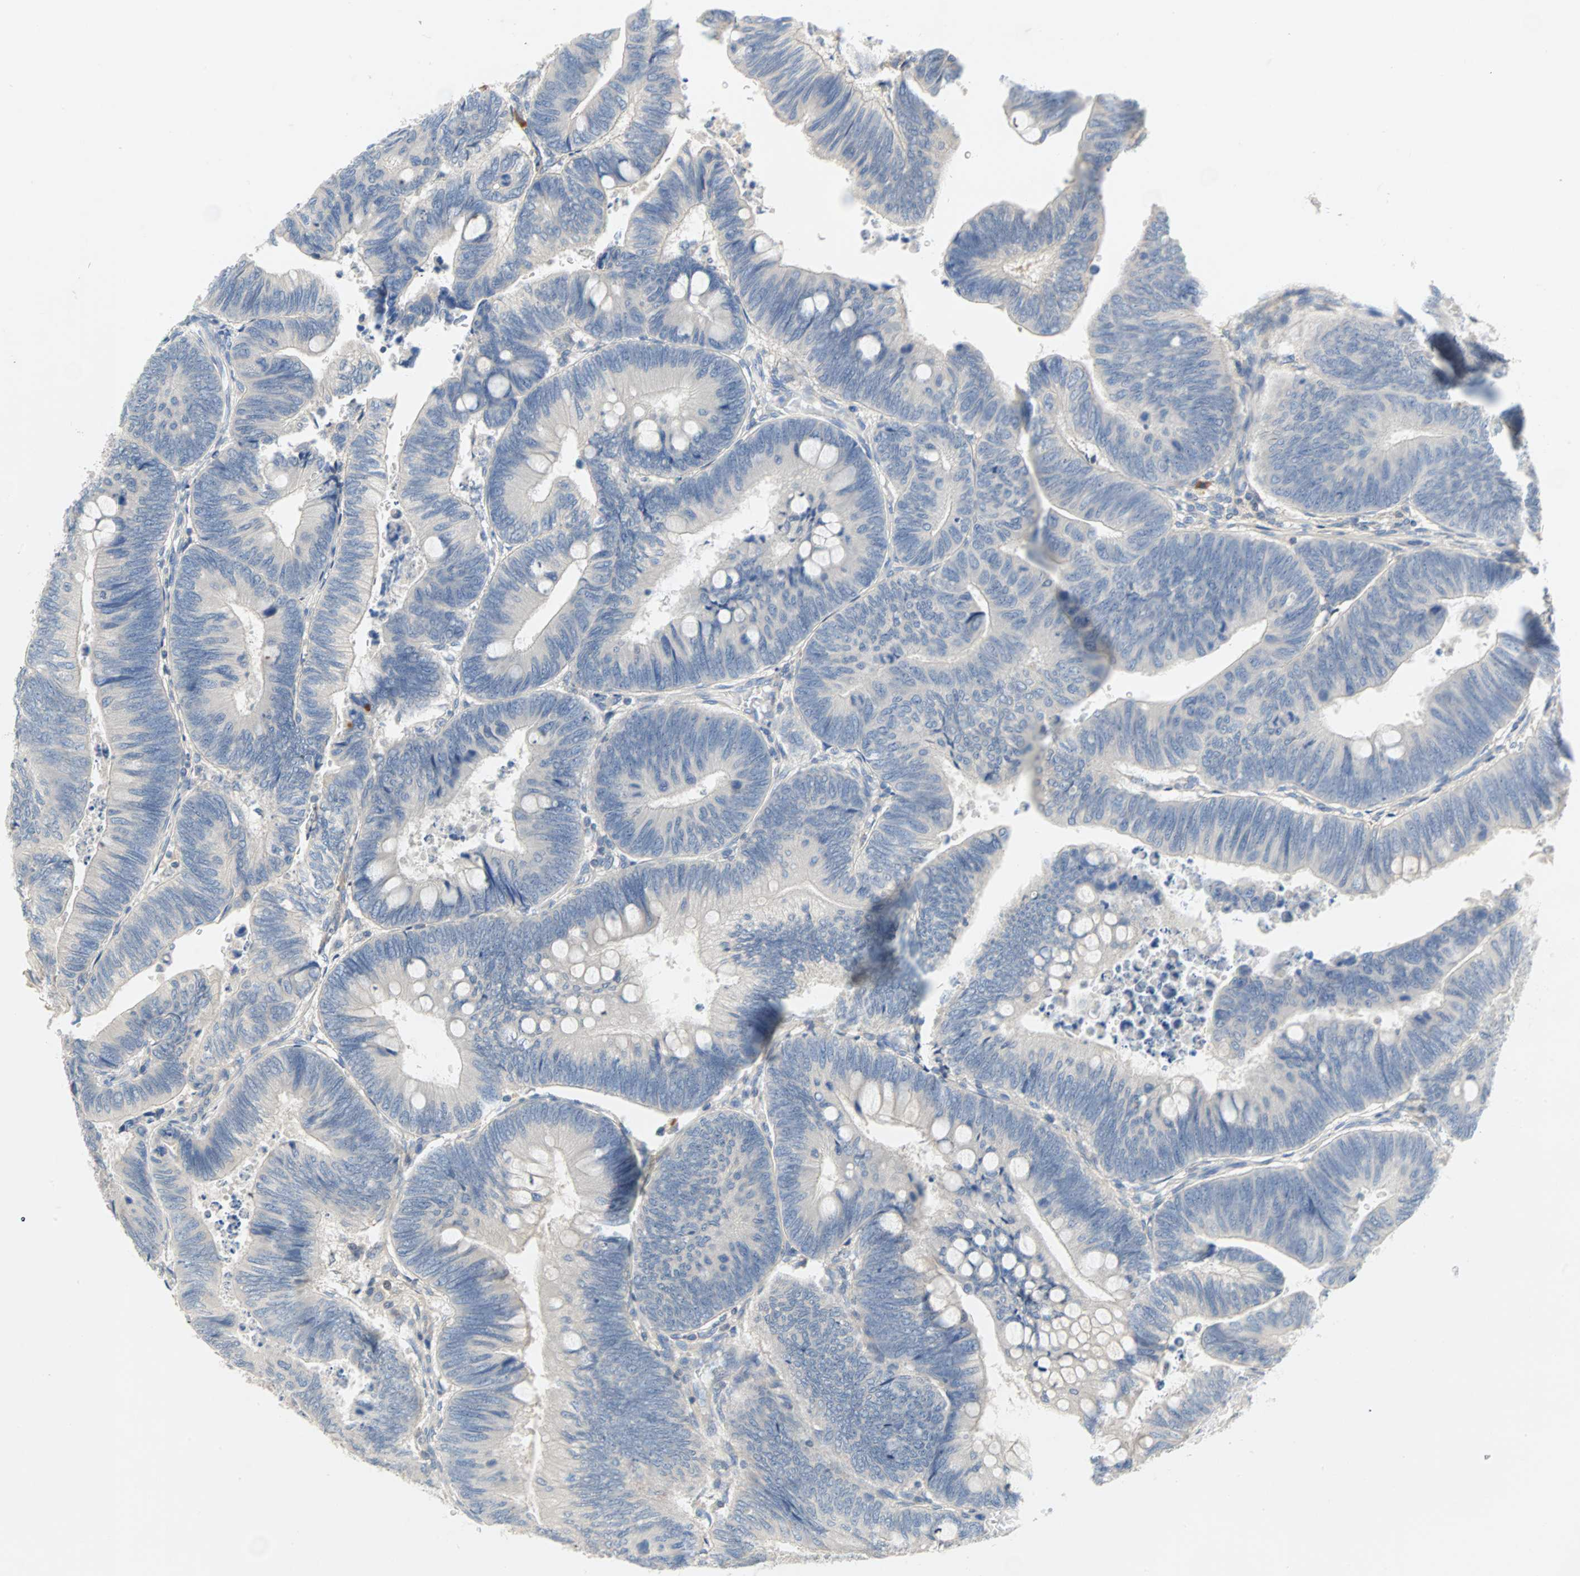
{"staining": {"intensity": "negative", "quantity": "none", "location": "none"}, "tissue": "colorectal cancer", "cell_type": "Tumor cells", "image_type": "cancer", "snomed": [{"axis": "morphology", "description": "Normal tissue, NOS"}, {"axis": "morphology", "description": "Adenocarcinoma, NOS"}, {"axis": "topography", "description": "Rectum"}, {"axis": "topography", "description": "Peripheral nerve tissue"}], "caption": "High power microscopy image of an immunohistochemistry histopathology image of colorectal cancer, revealing no significant staining in tumor cells.", "gene": "MAP4K1", "patient": {"sex": "male", "age": 92}}